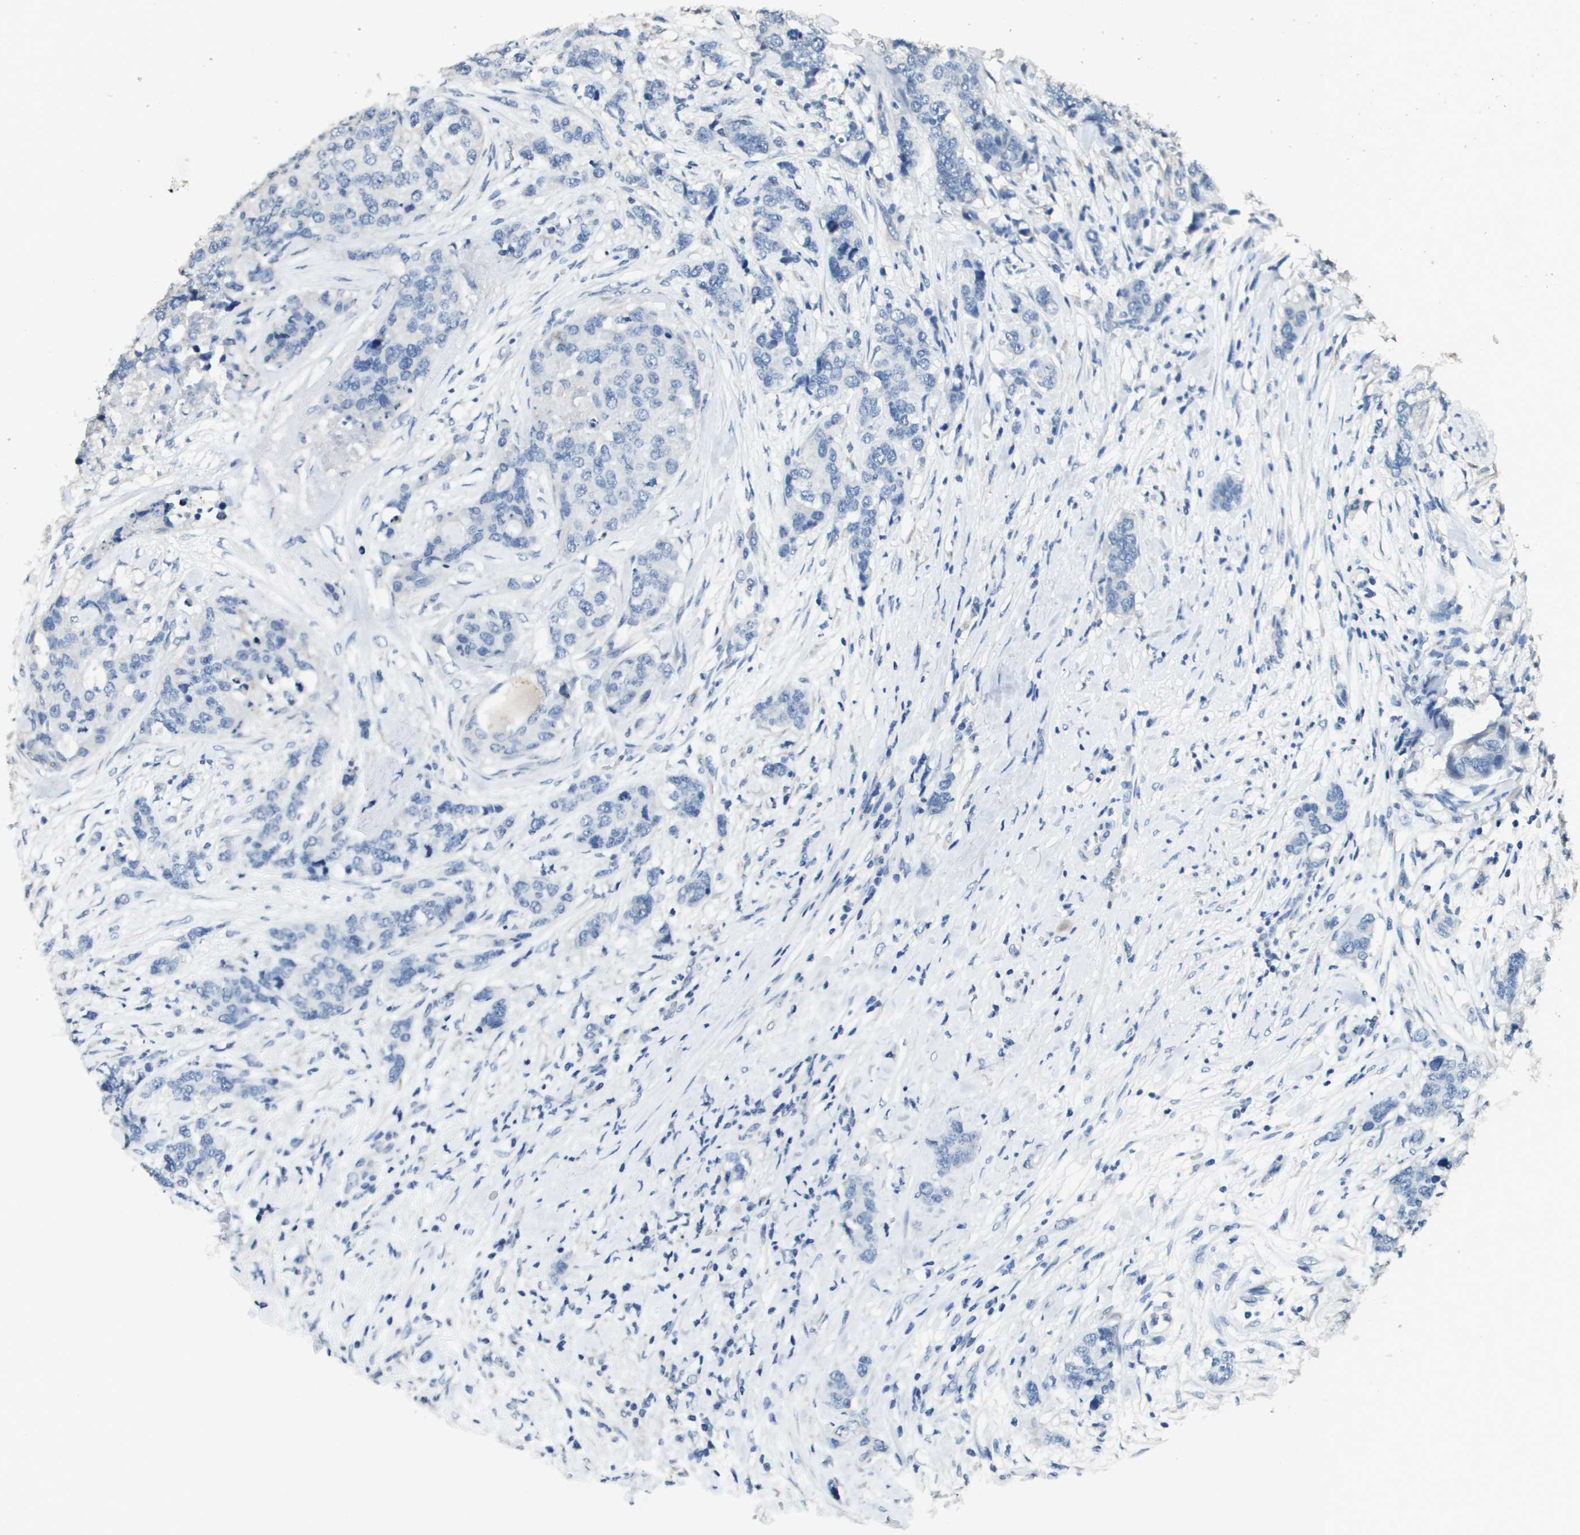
{"staining": {"intensity": "negative", "quantity": "none", "location": "none"}, "tissue": "breast cancer", "cell_type": "Tumor cells", "image_type": "cancer", "snomed": [{"axis": "morphology", "description": "Lobular carcinoma"}, {"axis": "topography", "description": "Breast"}], "caption": "Immunohistochemical staining of breast lobular carcinoma shows no significant positivity in tumor cells.", "gene": "MT3", "patient": {"sex": "female", "age": 59}}